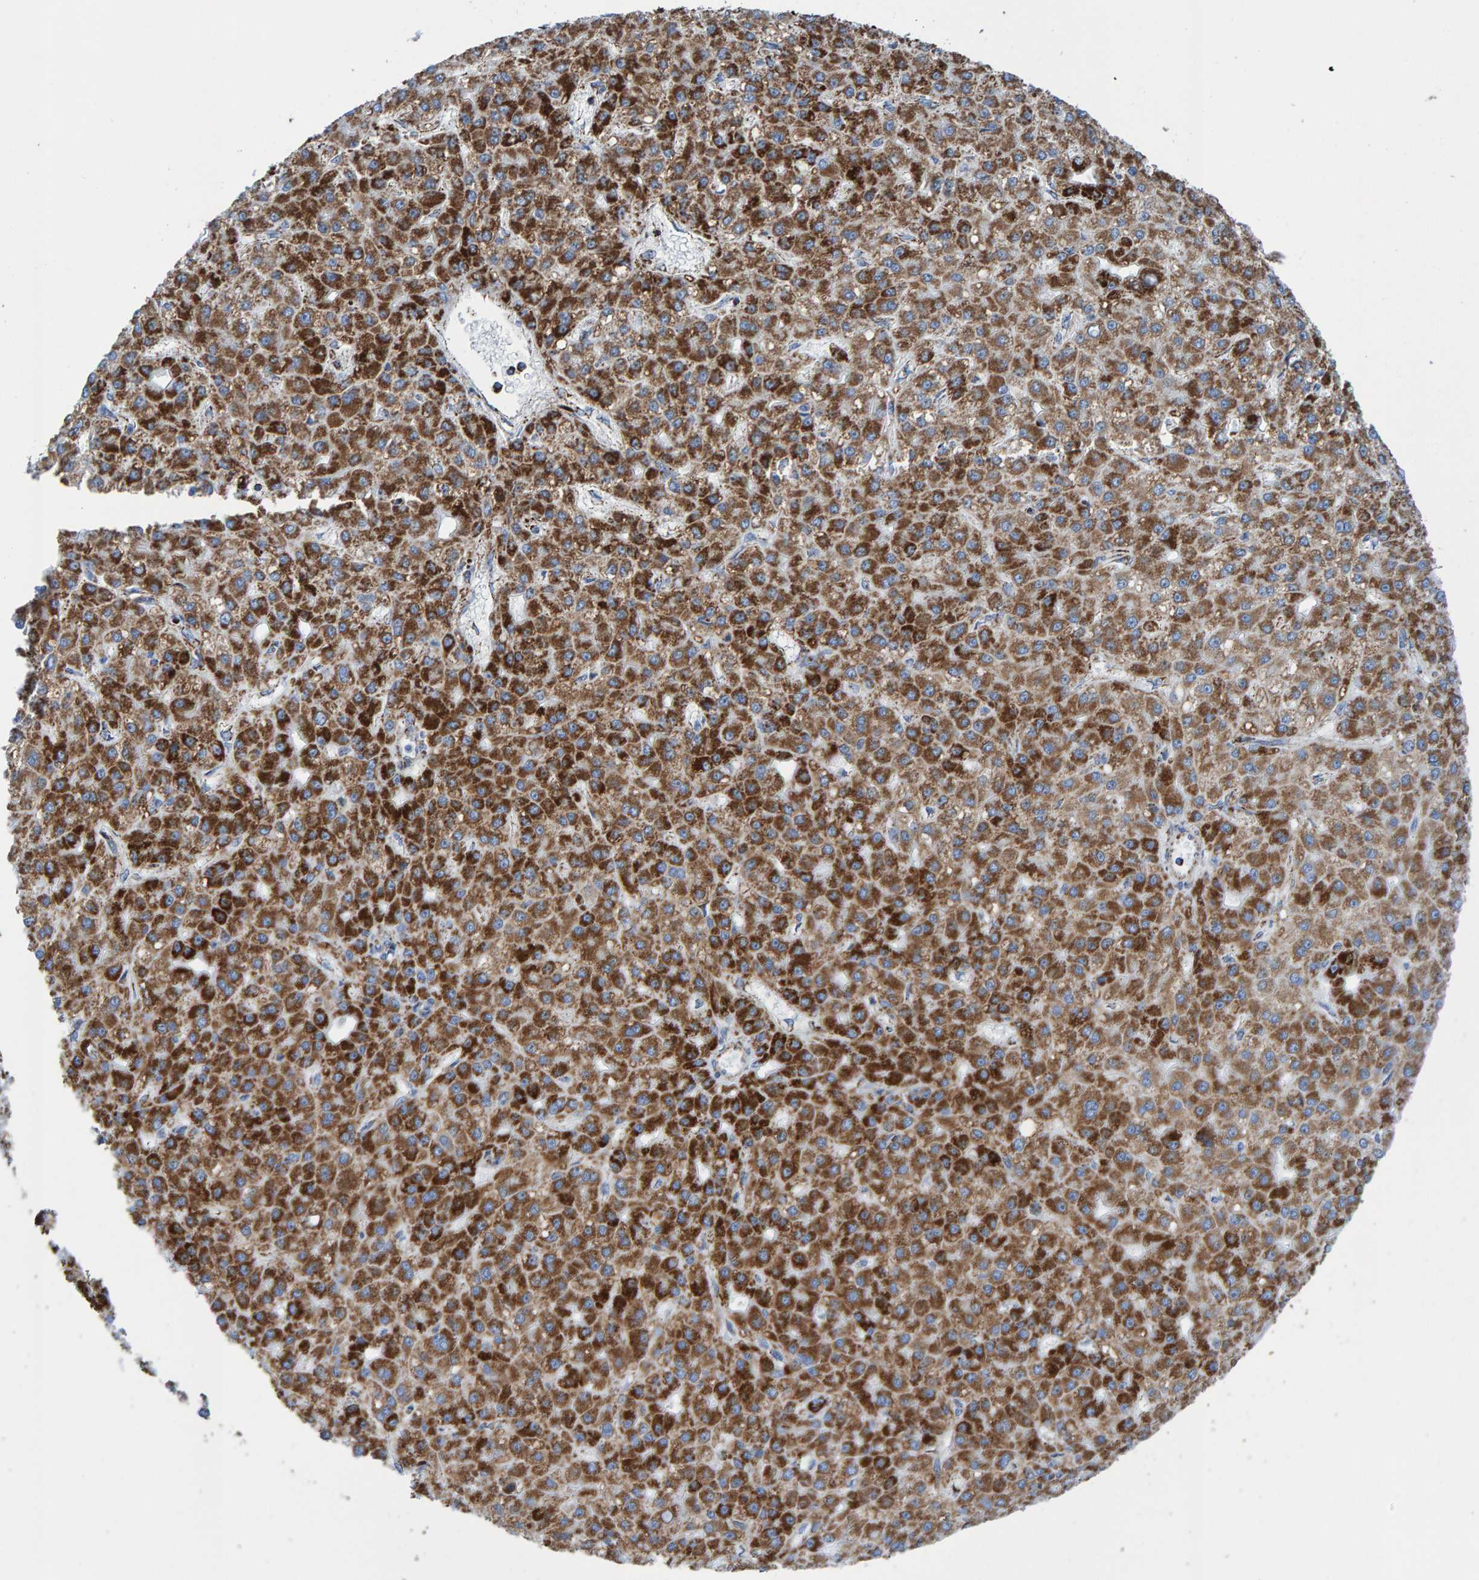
{"staining": {"intensity": "strong", "quantity": ">75%", "location": "cytoplasmic/membranous"}, "tissue": "liver cancer", "cell_type": "Tumor cells", "image_type": "cancer", "snomed": [{"axis": "morphology", "description": "Carcinoma, Hepatocellular, NOS"}, {"axis": "topography", "description": "Liver"}], "caption": "This histopathology image reveals liver cancer (hepatocellular carcinoma) stained with immunohistochemistry (IHC) to label a protein in brown. The cytoplasmic/membranous of tumor cells show strong positivity for the protein. Nuclei are counter-stained blue.", "gene": "ENSG00000262660", "patient": {"sex": "male", "age": 67}}